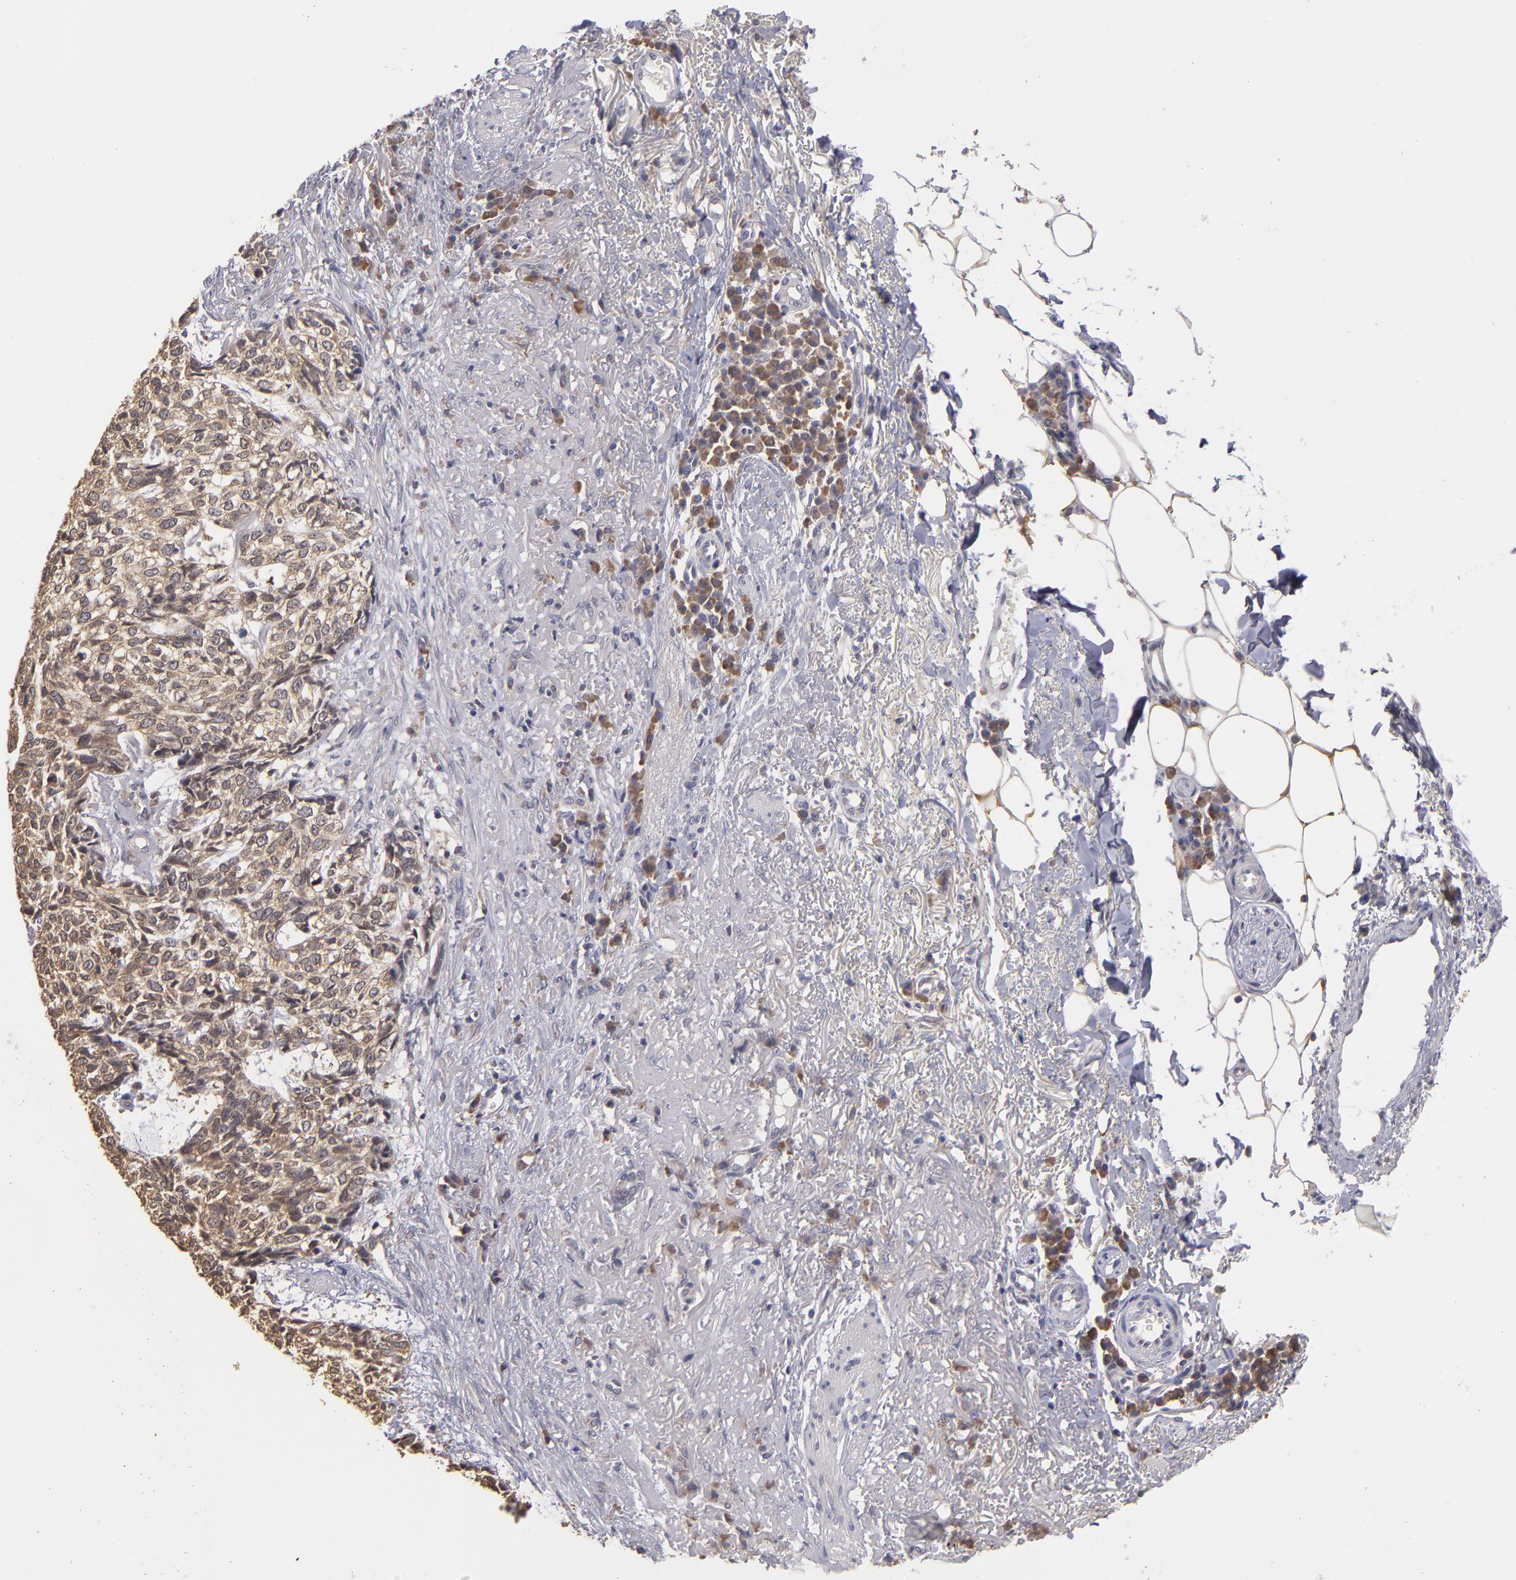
{"staining": {"intensity": "moderate", "quantity": ">75%", "location": "cytoplasmic/membranous"}, "tissue": "skin cancer", "cell_type": "Tumor cells", "image_type": "cancer", "snomed": [{"axis": "morphology", "description": "Basal cell carcinoma"}, {"axis": "topography", "description": "Skin"}], "caption": "IHC image of basal cell carcinoma (skin) stained for a protein (brown), which exhibits medium levels of moderate cytoplasmic/membranous expression in approximately >75% of tumor cells.", "gene": "MTHFD1", "patient": {"sex": "female", "age": 89}}